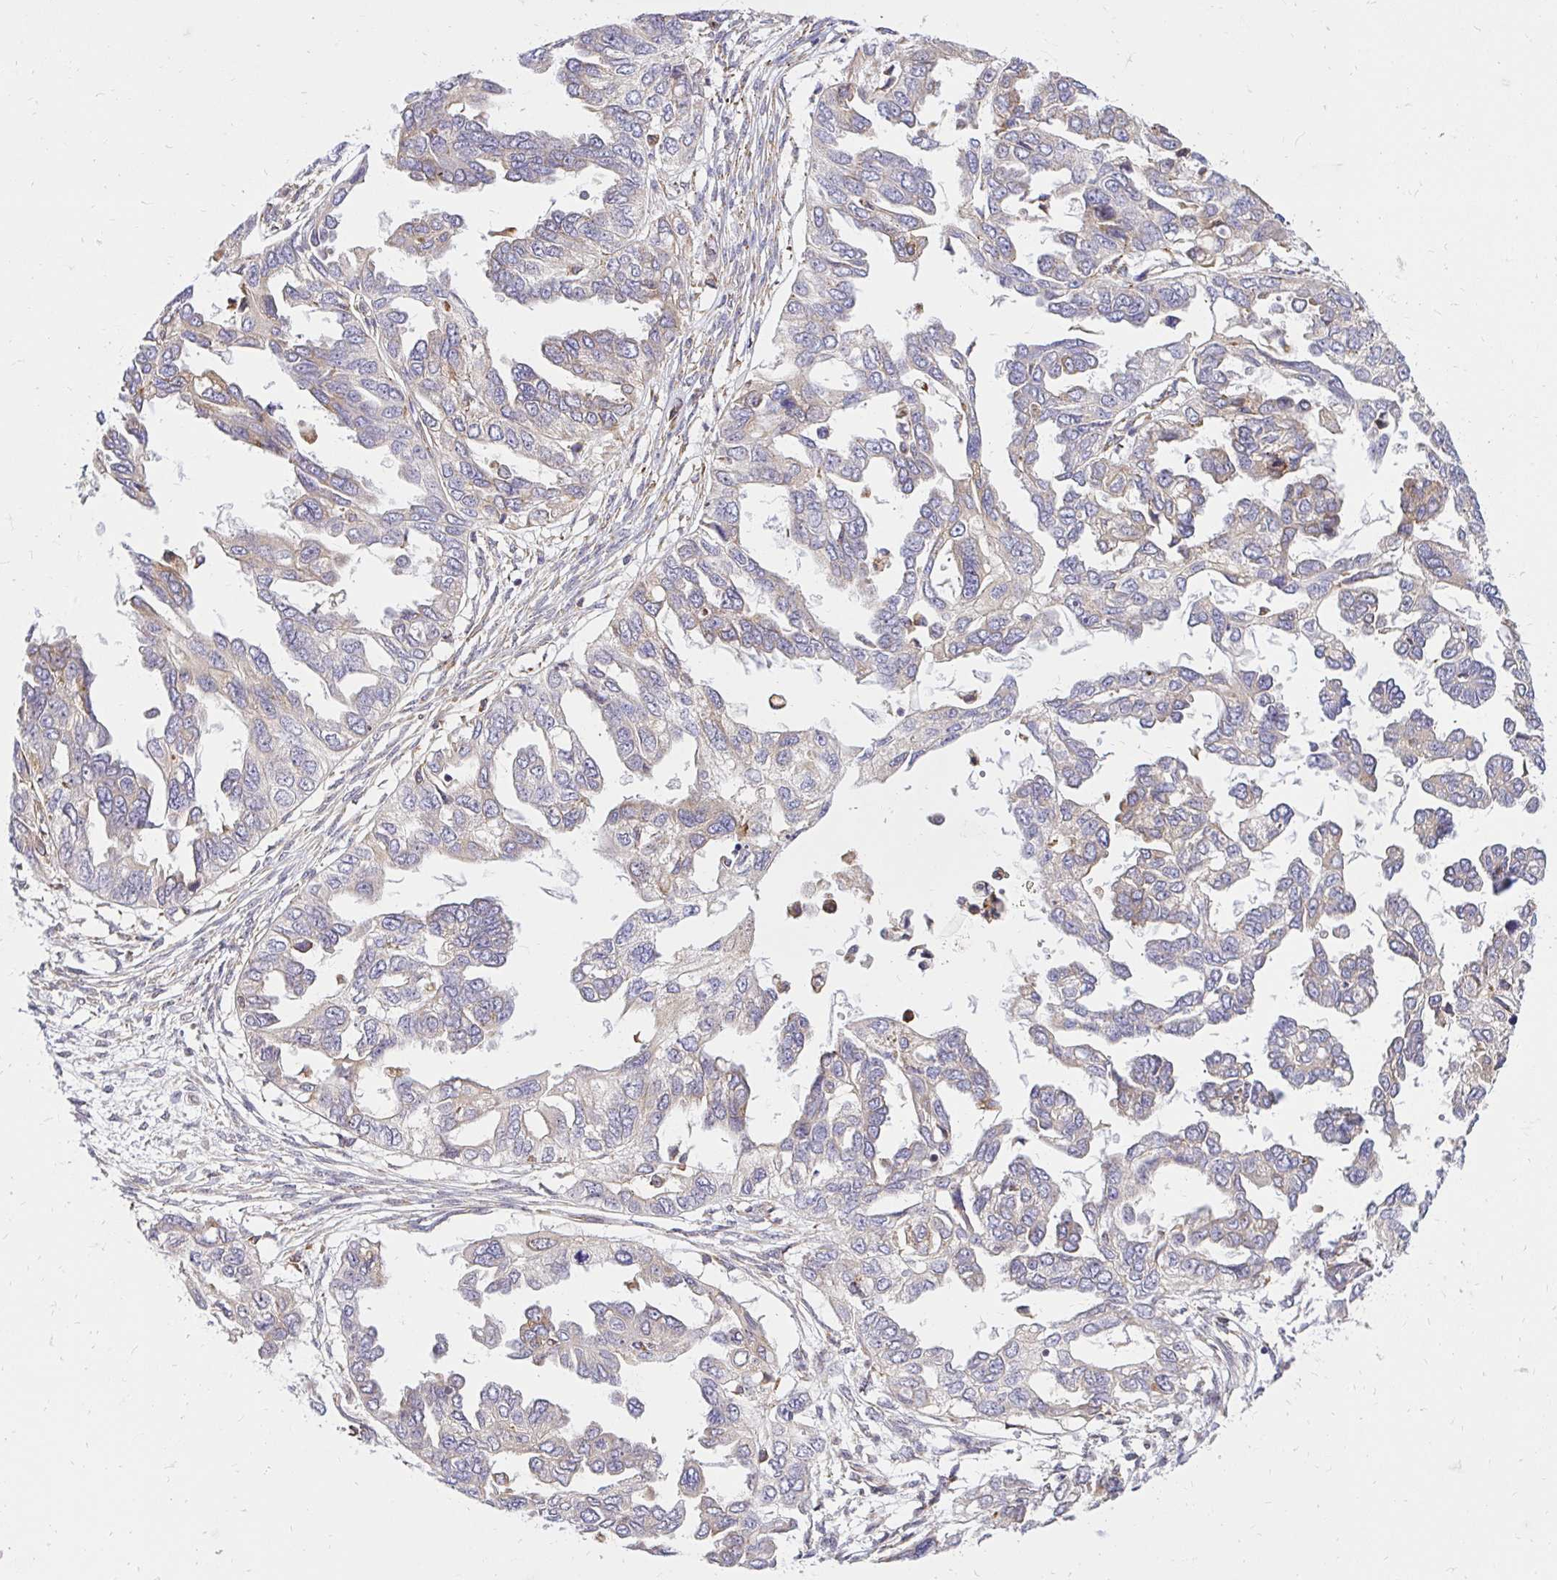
{"staining": {"intensity": "weak", "quantity": "<25%", "location": "cytoplasmic/membranous"}, "tissue": "ovarian cancer", "cell_type": "Tumor cells", "image_type": "cancer", "snomed": [{"axis": "morphology", "description": "Cystadenocarcinoma, serous, NOS"}, {"axis": "topography", "description": "Ovary"}], "caption": "The photomicrograph shows no staining of tumor cells in serous cystadenocarcinoma (ovarian).", "gene": "NAALAD2", "patient": {"sex": "female", "age": 53}}